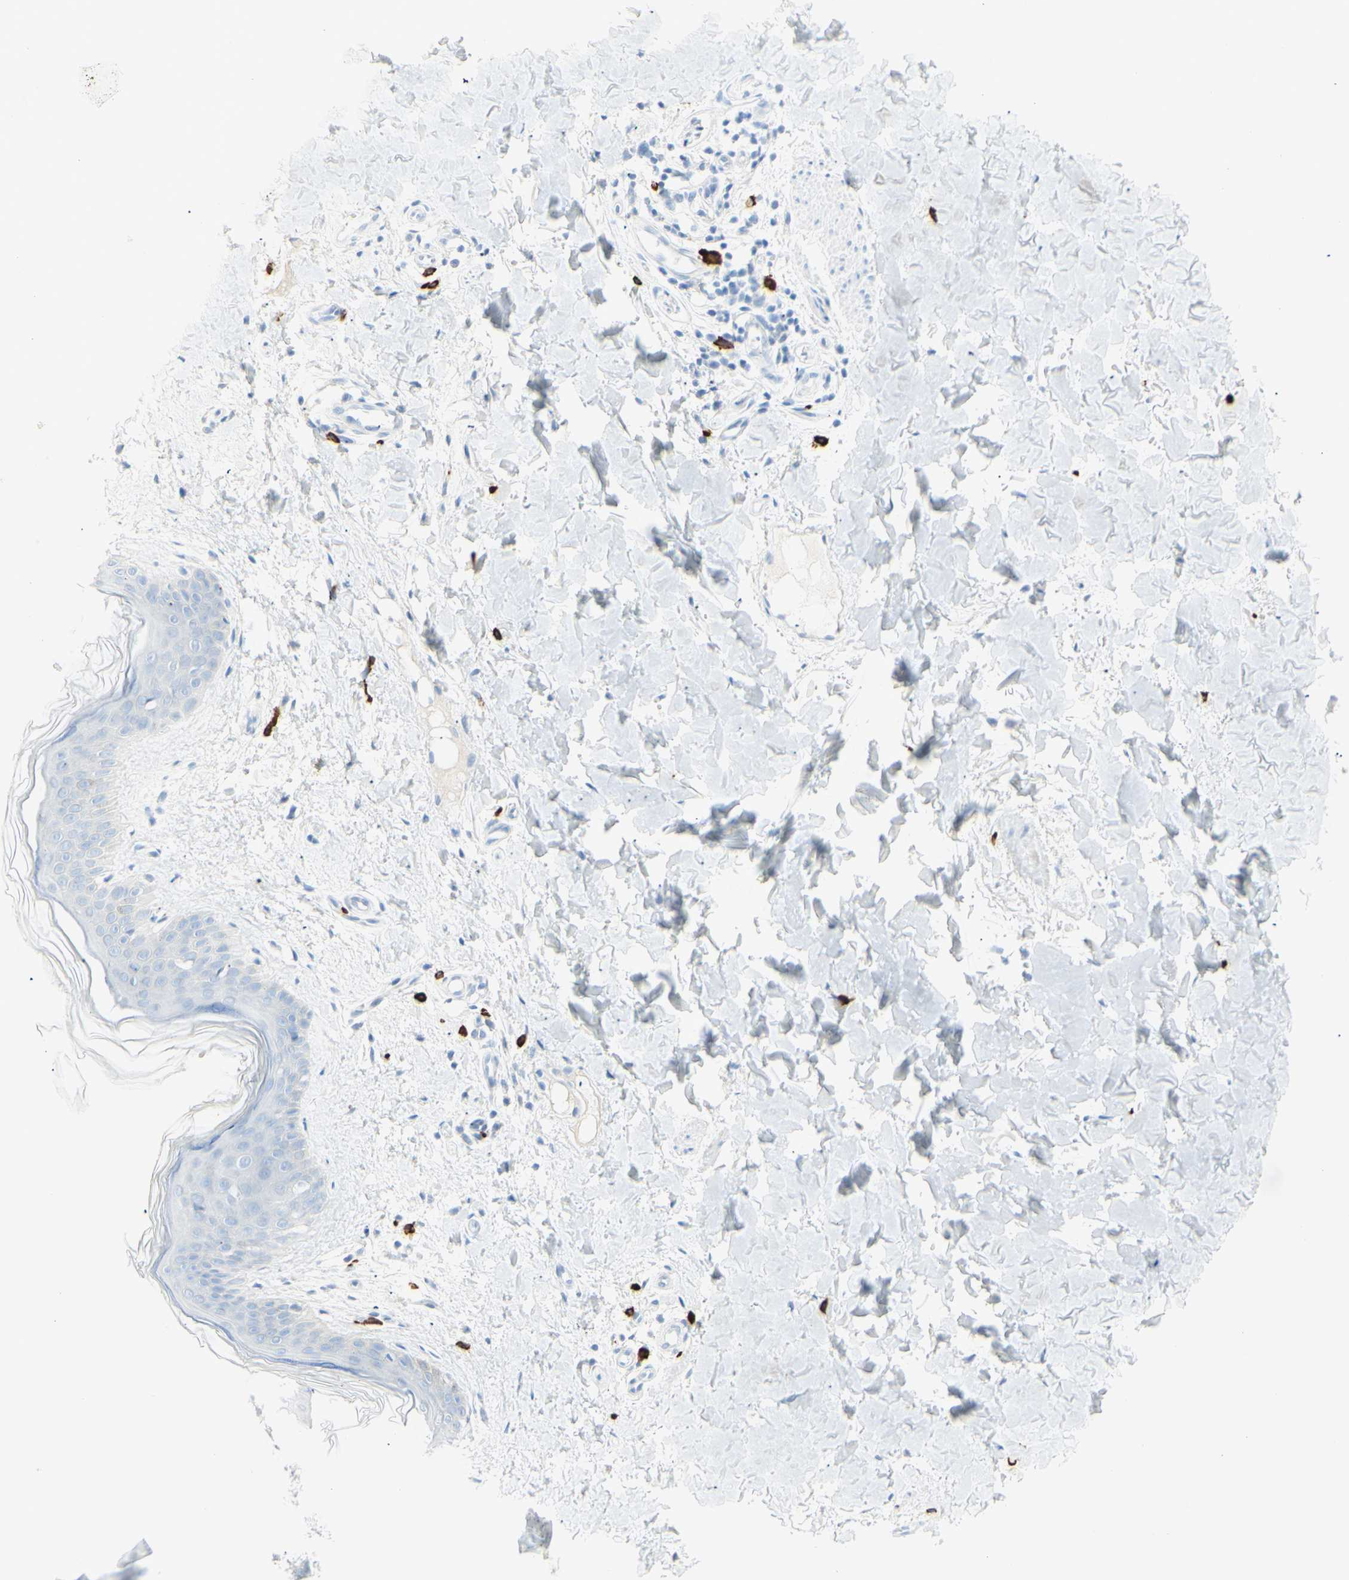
{"staining": {"intensity": "negative", "quantity": "none", "location": "none"}, "tissue": "skin", "cell_type": "Fibroblasts", "image_type": "normal", "snomed": [{"axis": "morphology", "description": "Normal tissue, NOS"}, {"axis": "topography", "description": "Skin"}], "caption": "An immunohistochemistry histopathology image of unremarkable skin is shown. There is no staining in fibroblasts of skin.", "gene": "LETM1", "patient": {"sex": "female", "age": 41}}